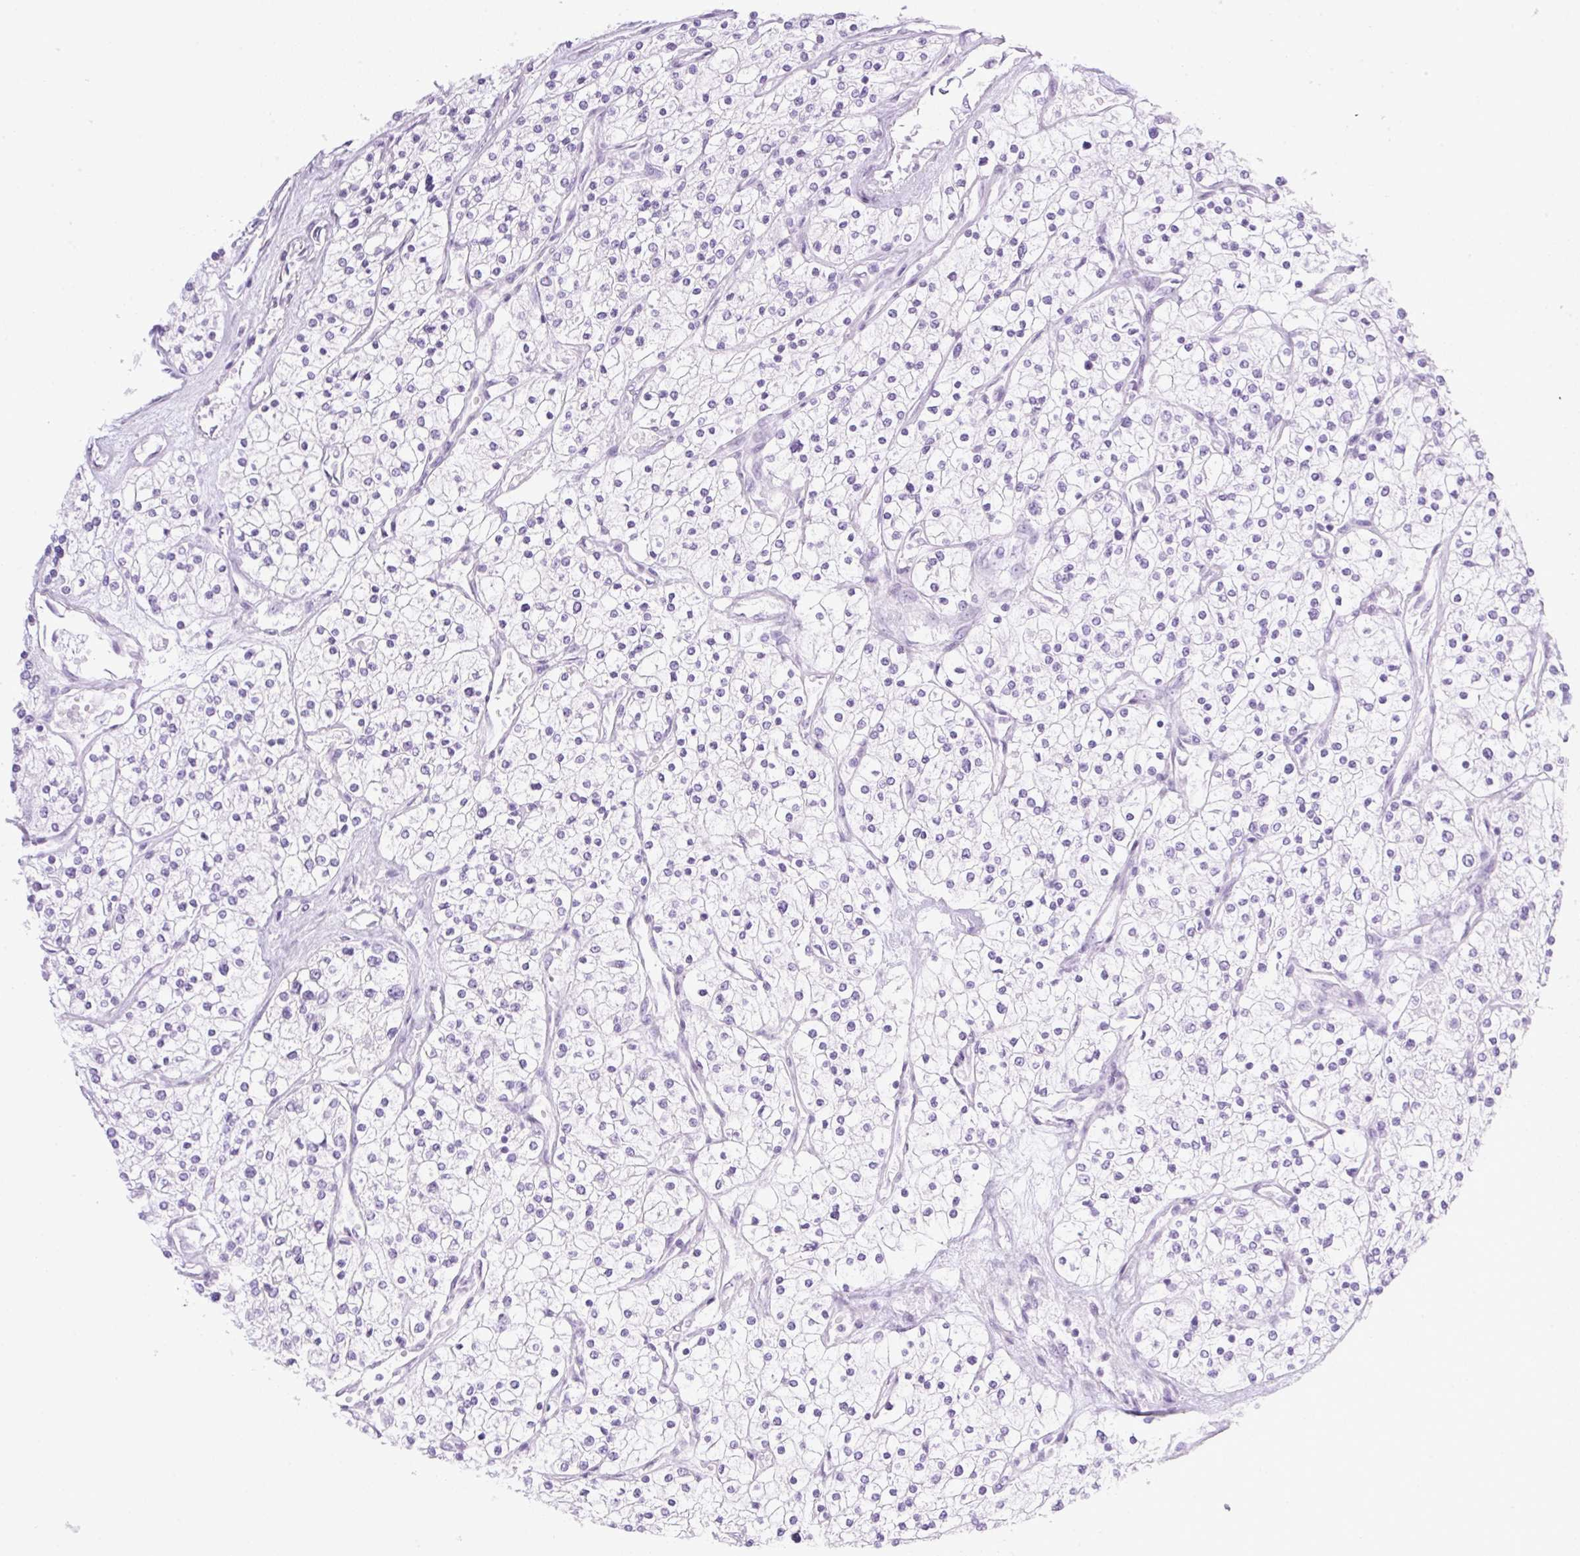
{"staining": {"intensity": "negative", "quantity": "none", "location": "none"}, "tissue": "renal cancer", "cell_type": "Tumor cells", "image_type": "cancer", "snomed": [{"axis": "morphology", "description": "Adenocarcinoma, NOS"}, {"axis": "topography", "description": "Kidney"}], "caption": "Protein analysis of renal adenocarcinoma shows no significant positivity in tumor cells. (Brightfield microscopy of DAB (3,3'-diaminobenzidine) immunohistochemistry (IHC) at high magnification).", "gene": "SPRR4", "patient": {"sex": "male", "age": 80}}